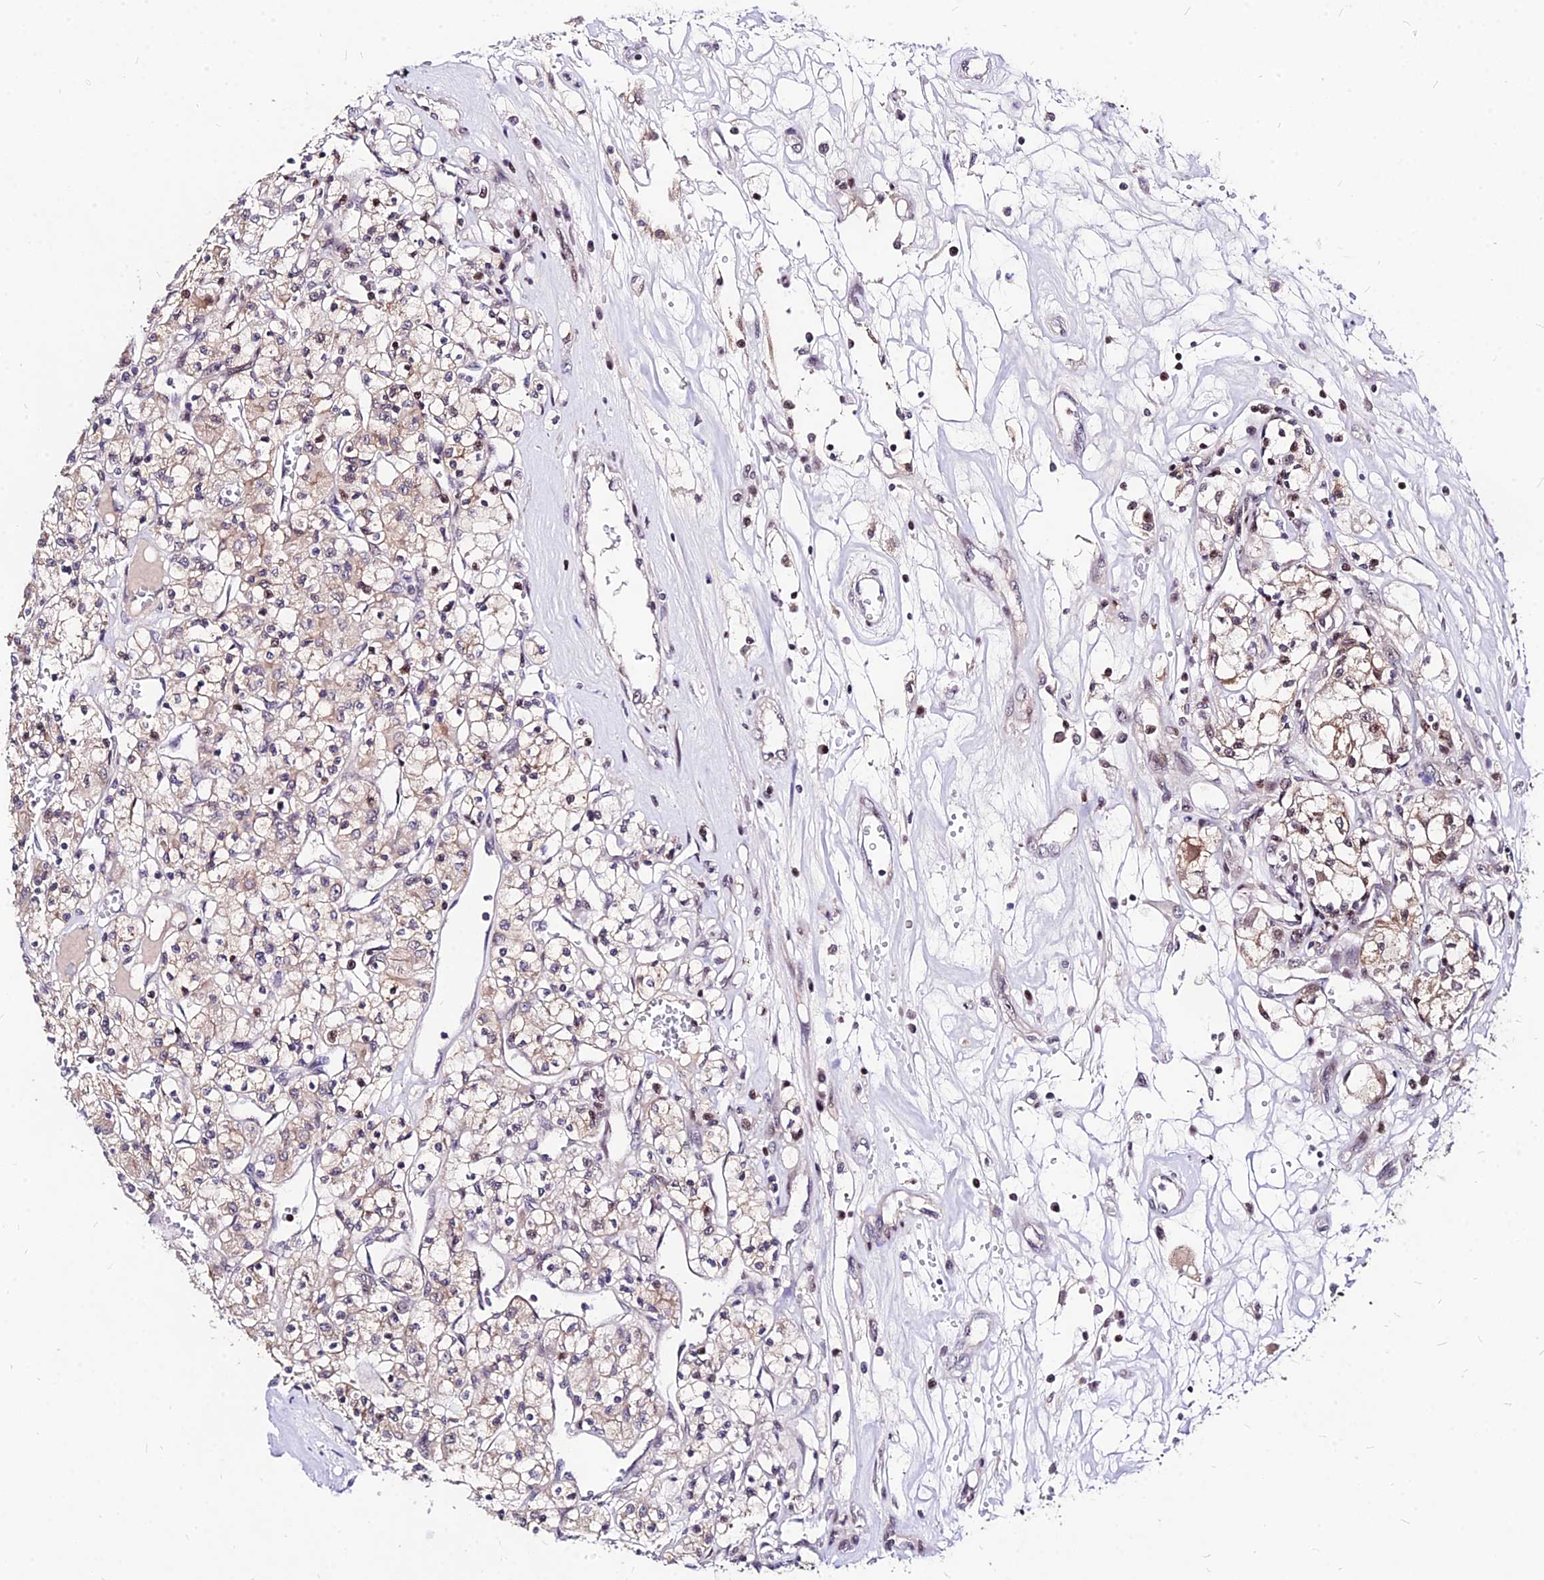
{"staining": {"intensity": "moderate", "quantity": "25%-75%", "location": "cytoplasmic/membranous"}, "tissue": "renal cancer", "cell_type": "Tumor cells", "image_type": "cancer", "snomed": [{"axis": "morphology", "description": "Adenocarcinoma, NOS"}, {"axis": "topography", "description": "Kidney"}], "caption": "Protein staining of renal cancer (adenocarcinoma) tissue demonstrates moderate cytoplasmic/membranous staining in about 25%-75% of tumor cells.", "gene": "DDX55", "patient": {"sex": "female", "age": 59}}